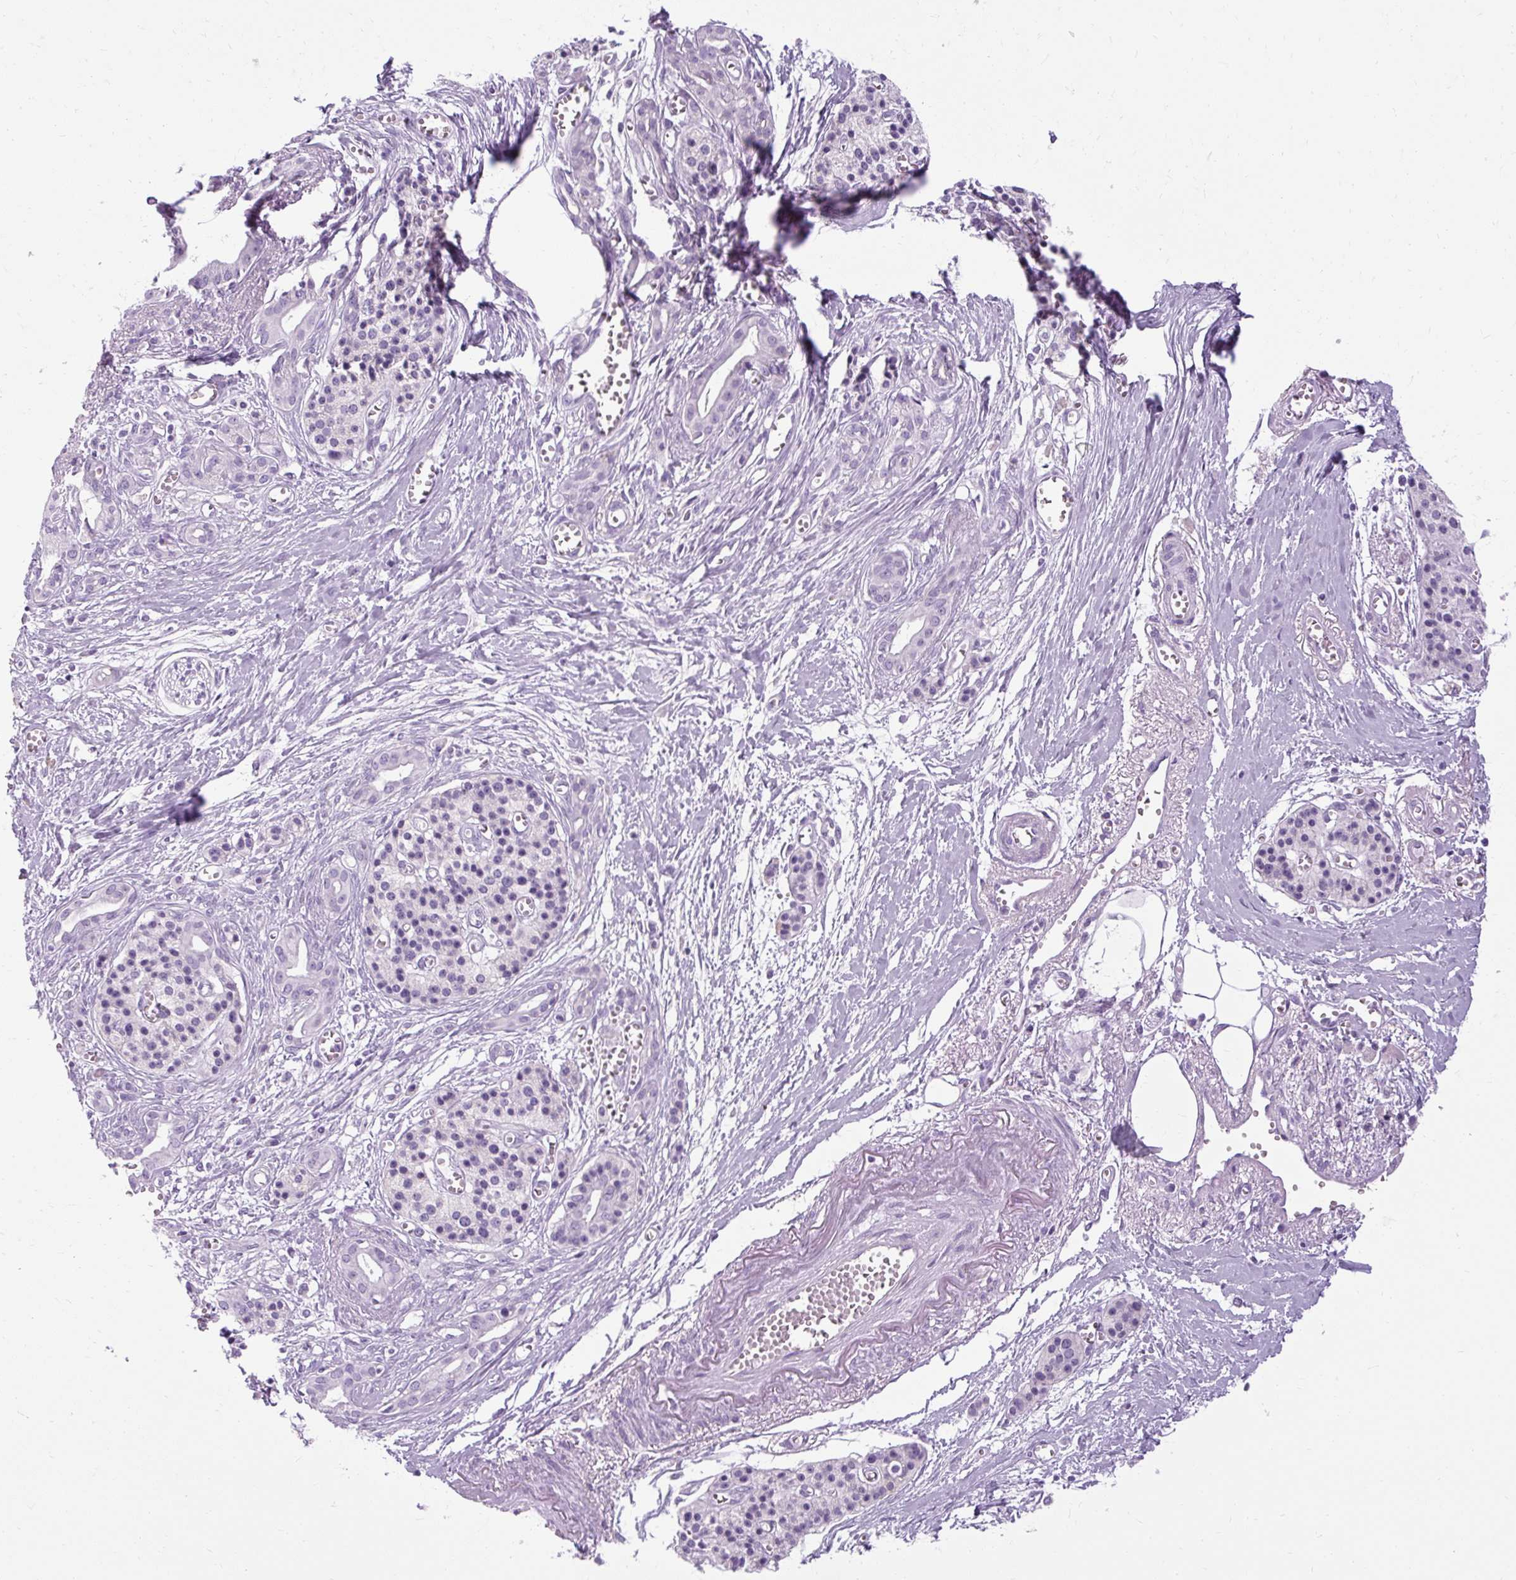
{"staining": {"intensity": "negative", "quantity": "none", "location": "none"}, "tissue": "pancreatic cancer", "cell_type": "Tumor cells", "image_type": "cancer", "snomed": [{"axis": "morphology", "description": "Adenocarcinoma, NOS"}, {"axis": "topography", "description": "Pancreas"}], "caption": "Tumor cells are negative for brown protein staining in pancreatic adenocarcinoma.", "gene": "B3GNT4", "patient": {"sex": "male", "age": 71}}